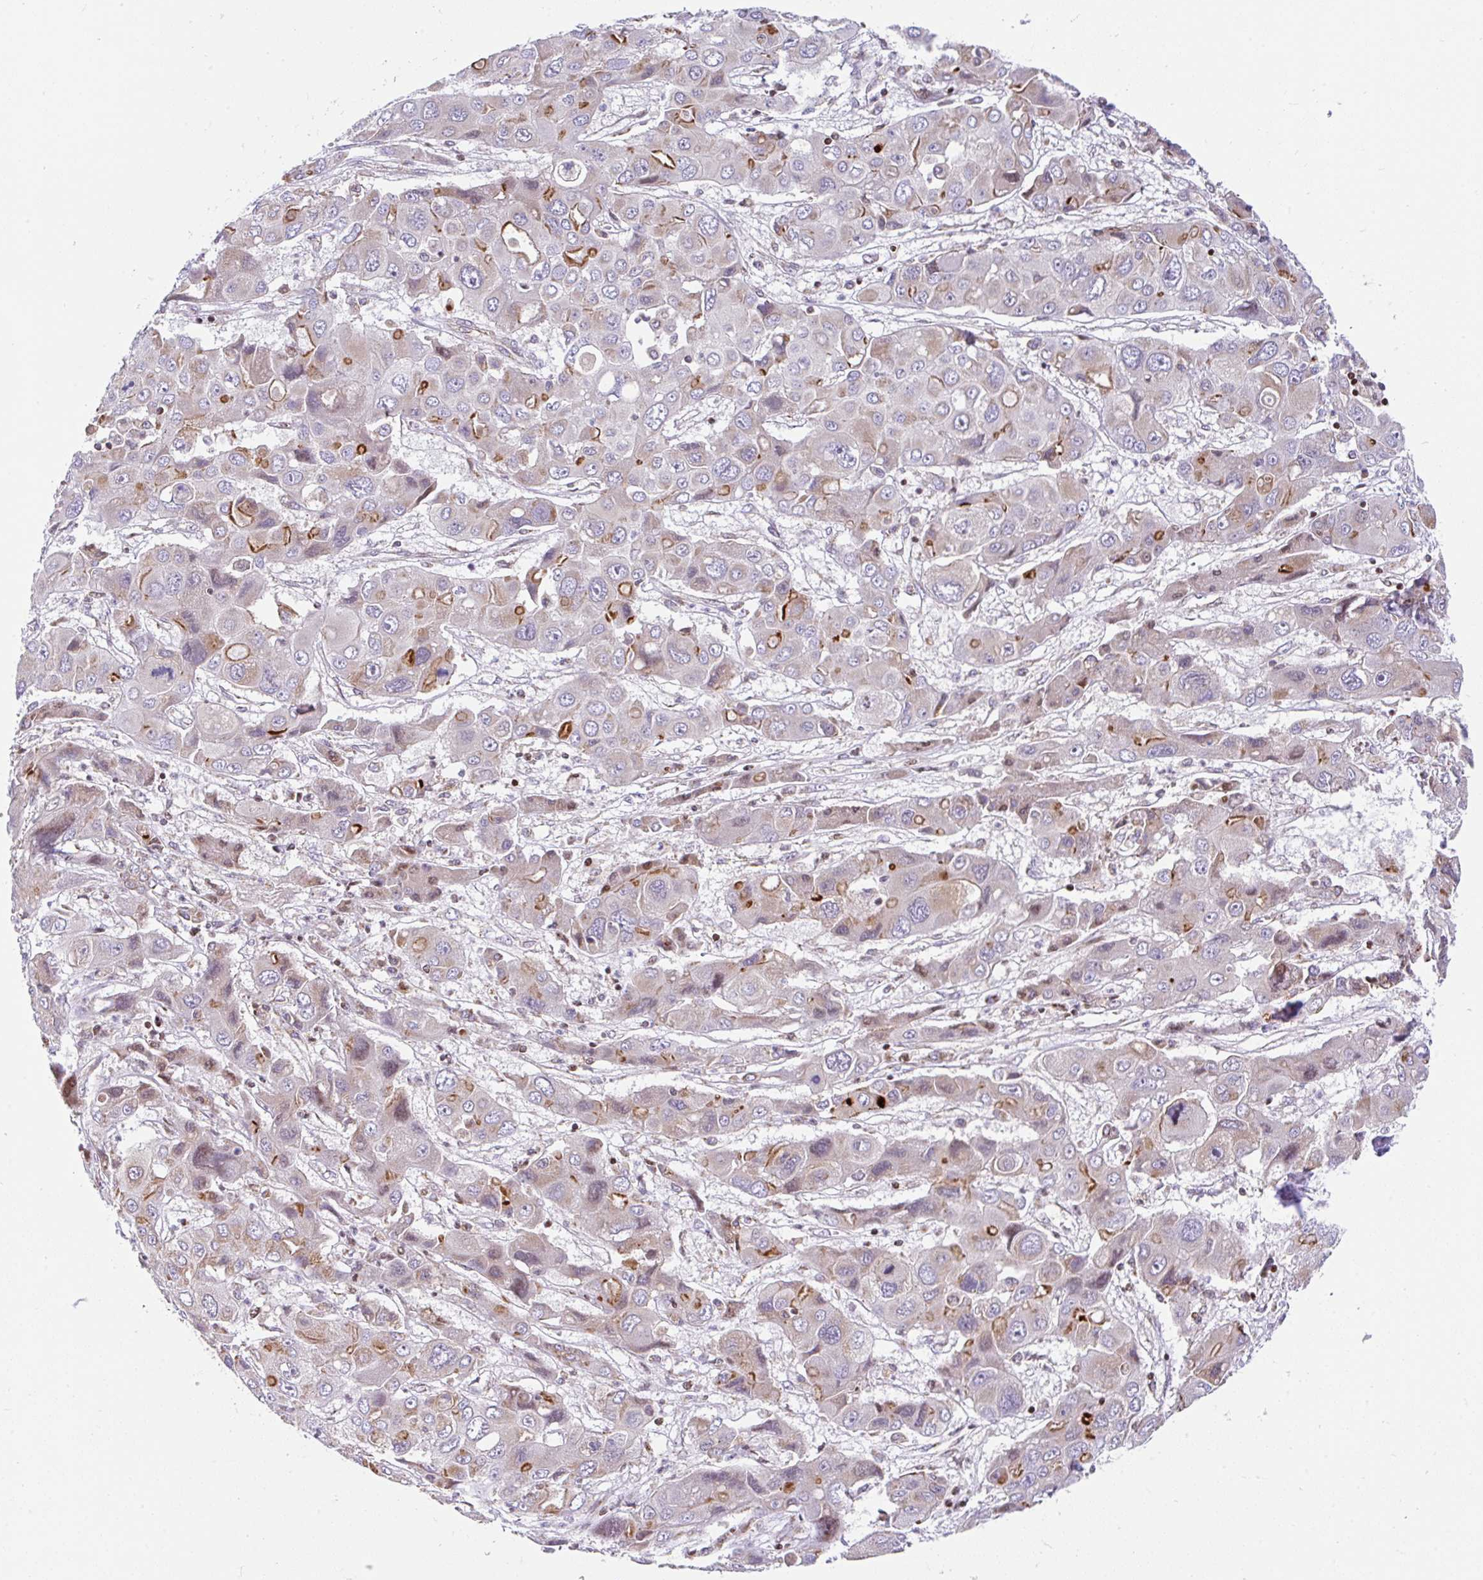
{"staining": {"intensity": "strong", "quantity": "<25%", "location": "cytoplasmic/membranous"}, "tissue": "liver cancer", "cell_type": "Tumor cells", "image_type": "cancer", "snomed": [{"axis": "morphology", "description": "Cholangiocarcinoma"}, {"axis": "topography", "description": "Liver"}], "caption": "Immunohistochemistry staining of cholangiocarcinoma (liver), which displays medium levels of strong cytoplasmic/membranous positivity in about <25% of tumor cells indicating strong cytoplasmic/membranous protein staining. The staining was performed using DAB (3,3'-diaminobenzidine) (brown) for protein detection and nuclei were counterstained in hematoxylin (blue).", "gene": "FIGNL1", "patient": {"sex": "male", "age": 67}}